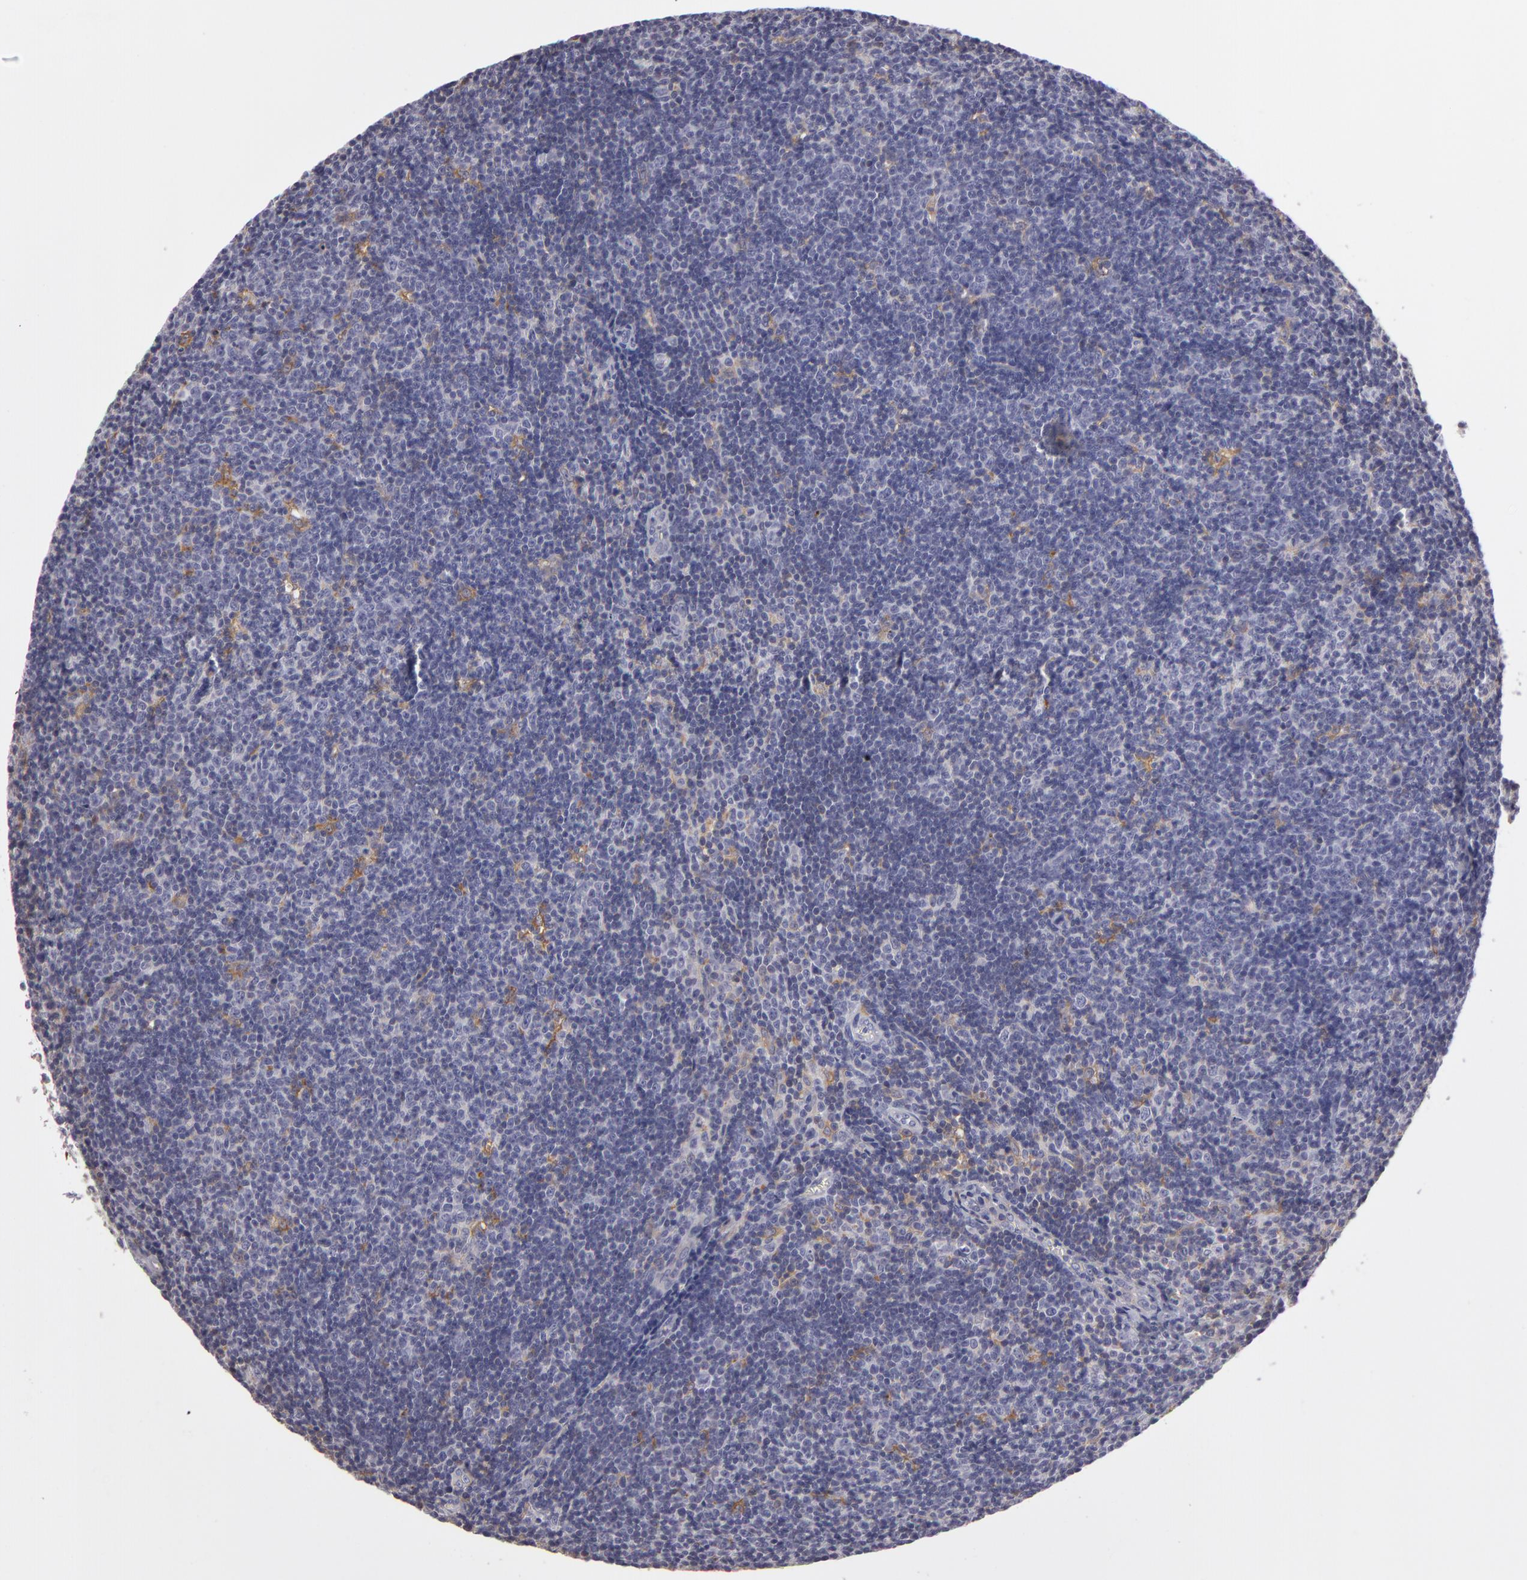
{"staining": {"intensity": "negative", "quantity": "none", "location": "none"}, "tissue": "lymphoma", "cell_type": "Tumor cells", "image_type": "cancer", "snomed": [{"axis": "morphology", "description": "Malignant lymphoma, non-Hodgkin's type, Low grade"}, {"axis": "topography", "description": "Lymph node"}], "caption": "The histopathology image exhibits no staining of tumor cells in lymphoma. (DAB (3,3'-diaminobenzidine) IHC visualized using brightfield microscopy, high magnification).", "gene": "GNPDA1", "patient": {"sex": "male", "age": 49}}